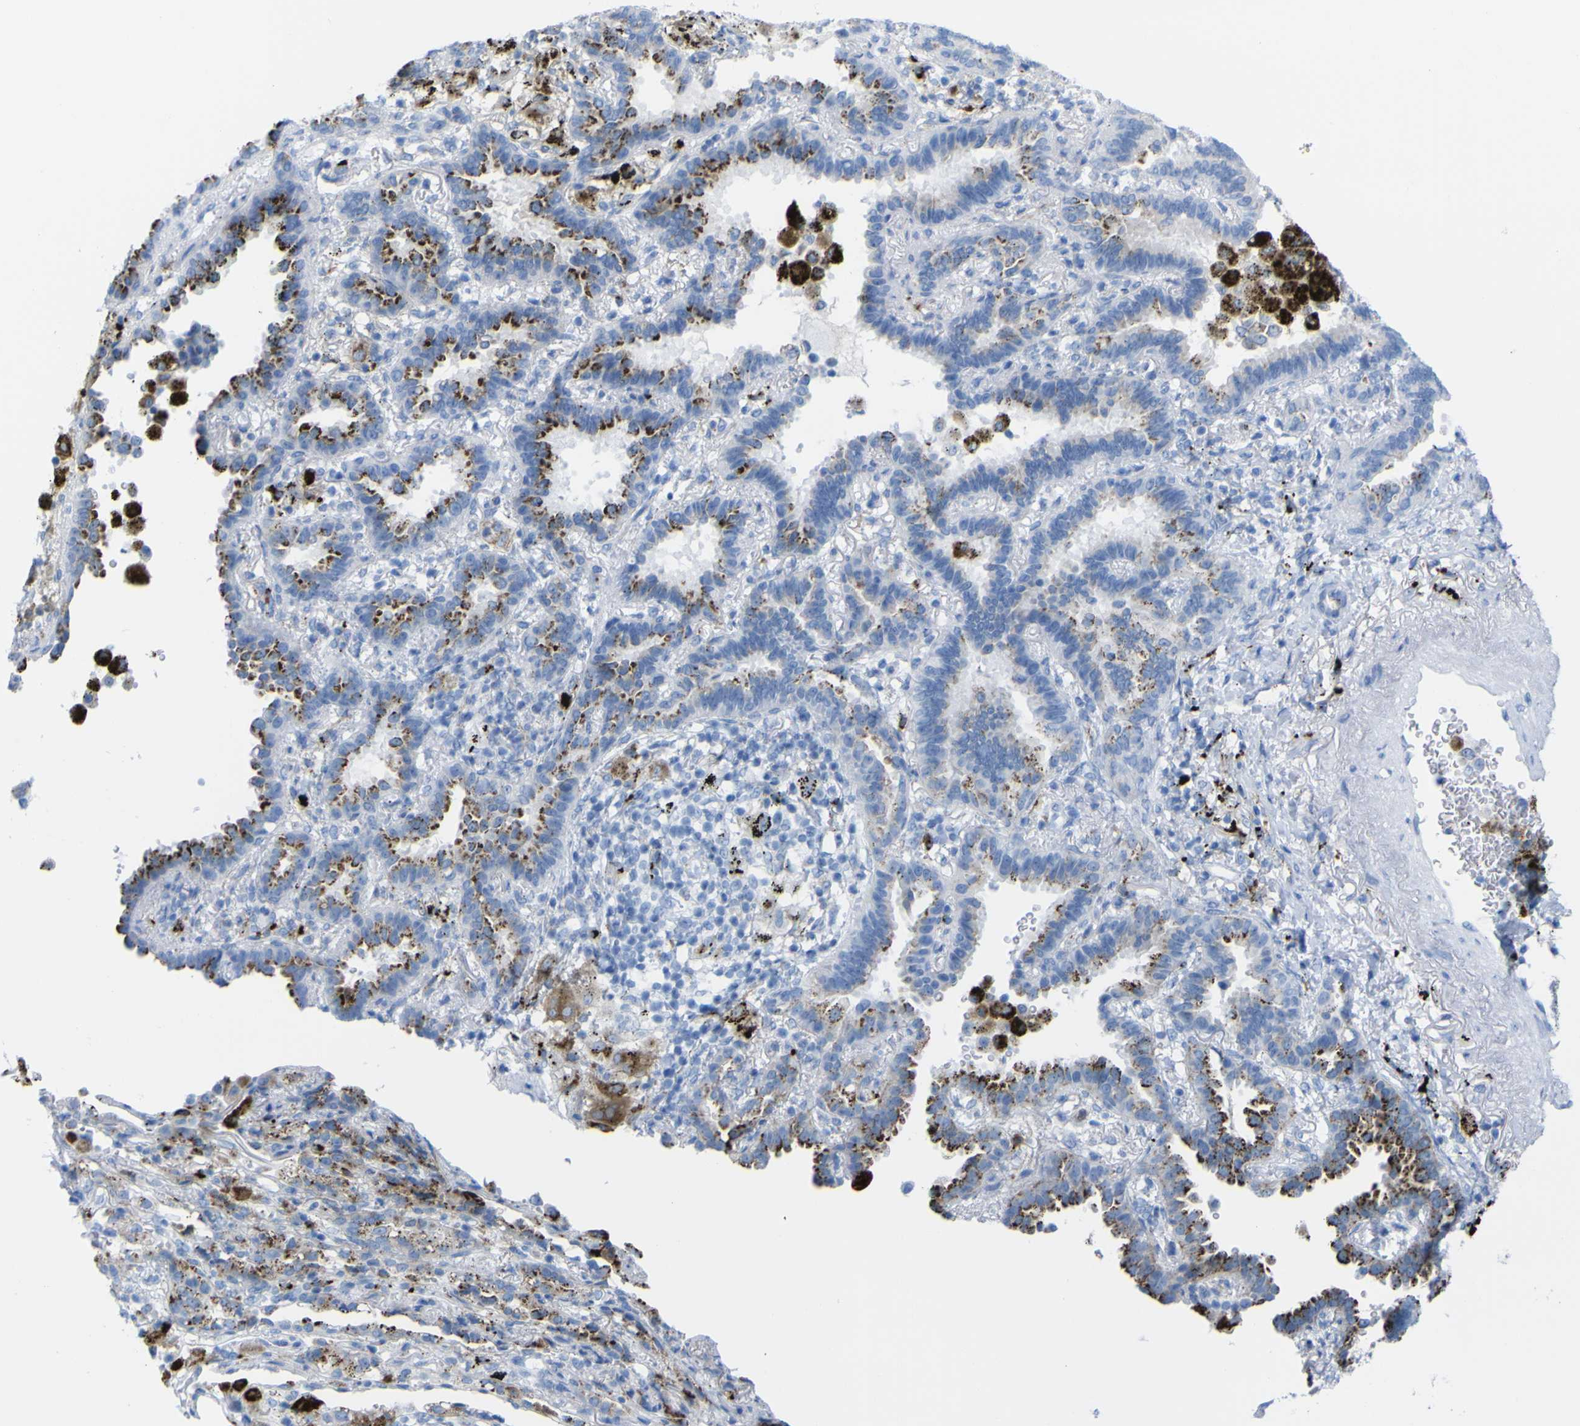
{"staining": {"intensity": "moderate", "quantity": ">75%", "location": "cytoplasmic/membranous"}, "tissue": "lung cancer", "cell_type": "Tumor cells", "image_type": "cancer", "snomed": [{"axis": "morphology", "description": "Normal tissue, NOS"}, {"axis": "morphology", "description": "Adenocarcinoma, NOS"}, {"axis": "topography", "description": "Lung"}], "caption": "Immunohistochemical staining of lung adenocarcinoma displays medium levels of moderate cytoplasmic/membranous protein staining in about >75% of tumor cells.", "gene": "PLD3", "patient": {"sex": "male", "age": 59}}